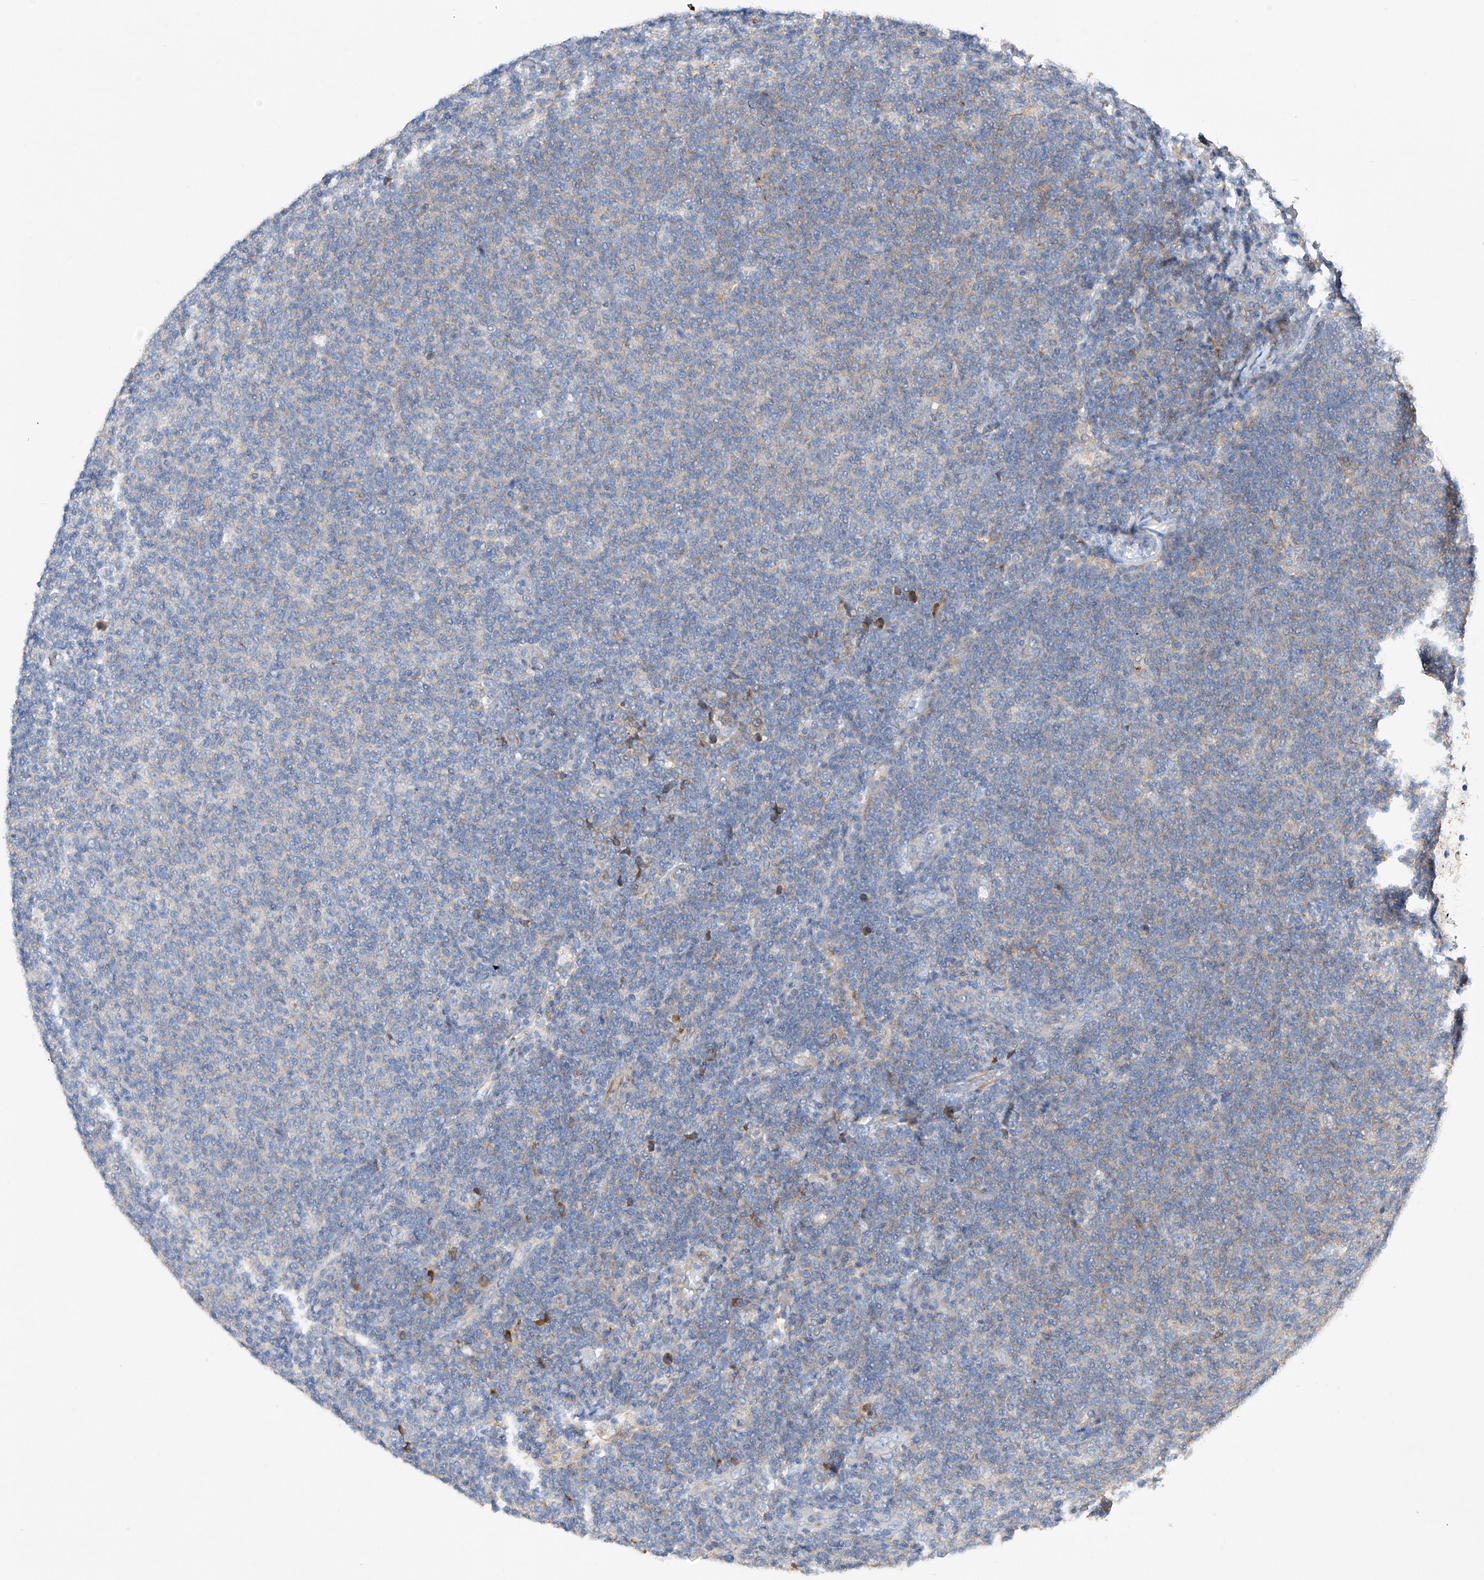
{"staining": {"intensity": "negative", "quantity": "none", "location": "none"}, "tissue": "lymphoma", "cell_type": "Tumor cells", "image_type": "cancer", "snomed": [{"axis": "morphology", "description": "Malignant lymphoma, non-Hodgkin's type, Low grade"}, {"axis": "topography", "description": "Lymph node"}], "caption": "Tumor cells show no significant staining in low-grade malignant lymphoma, non-Hodgkin's type.", "gene": "NFATC4", "patient": {"sex": "male", "age": 66}}